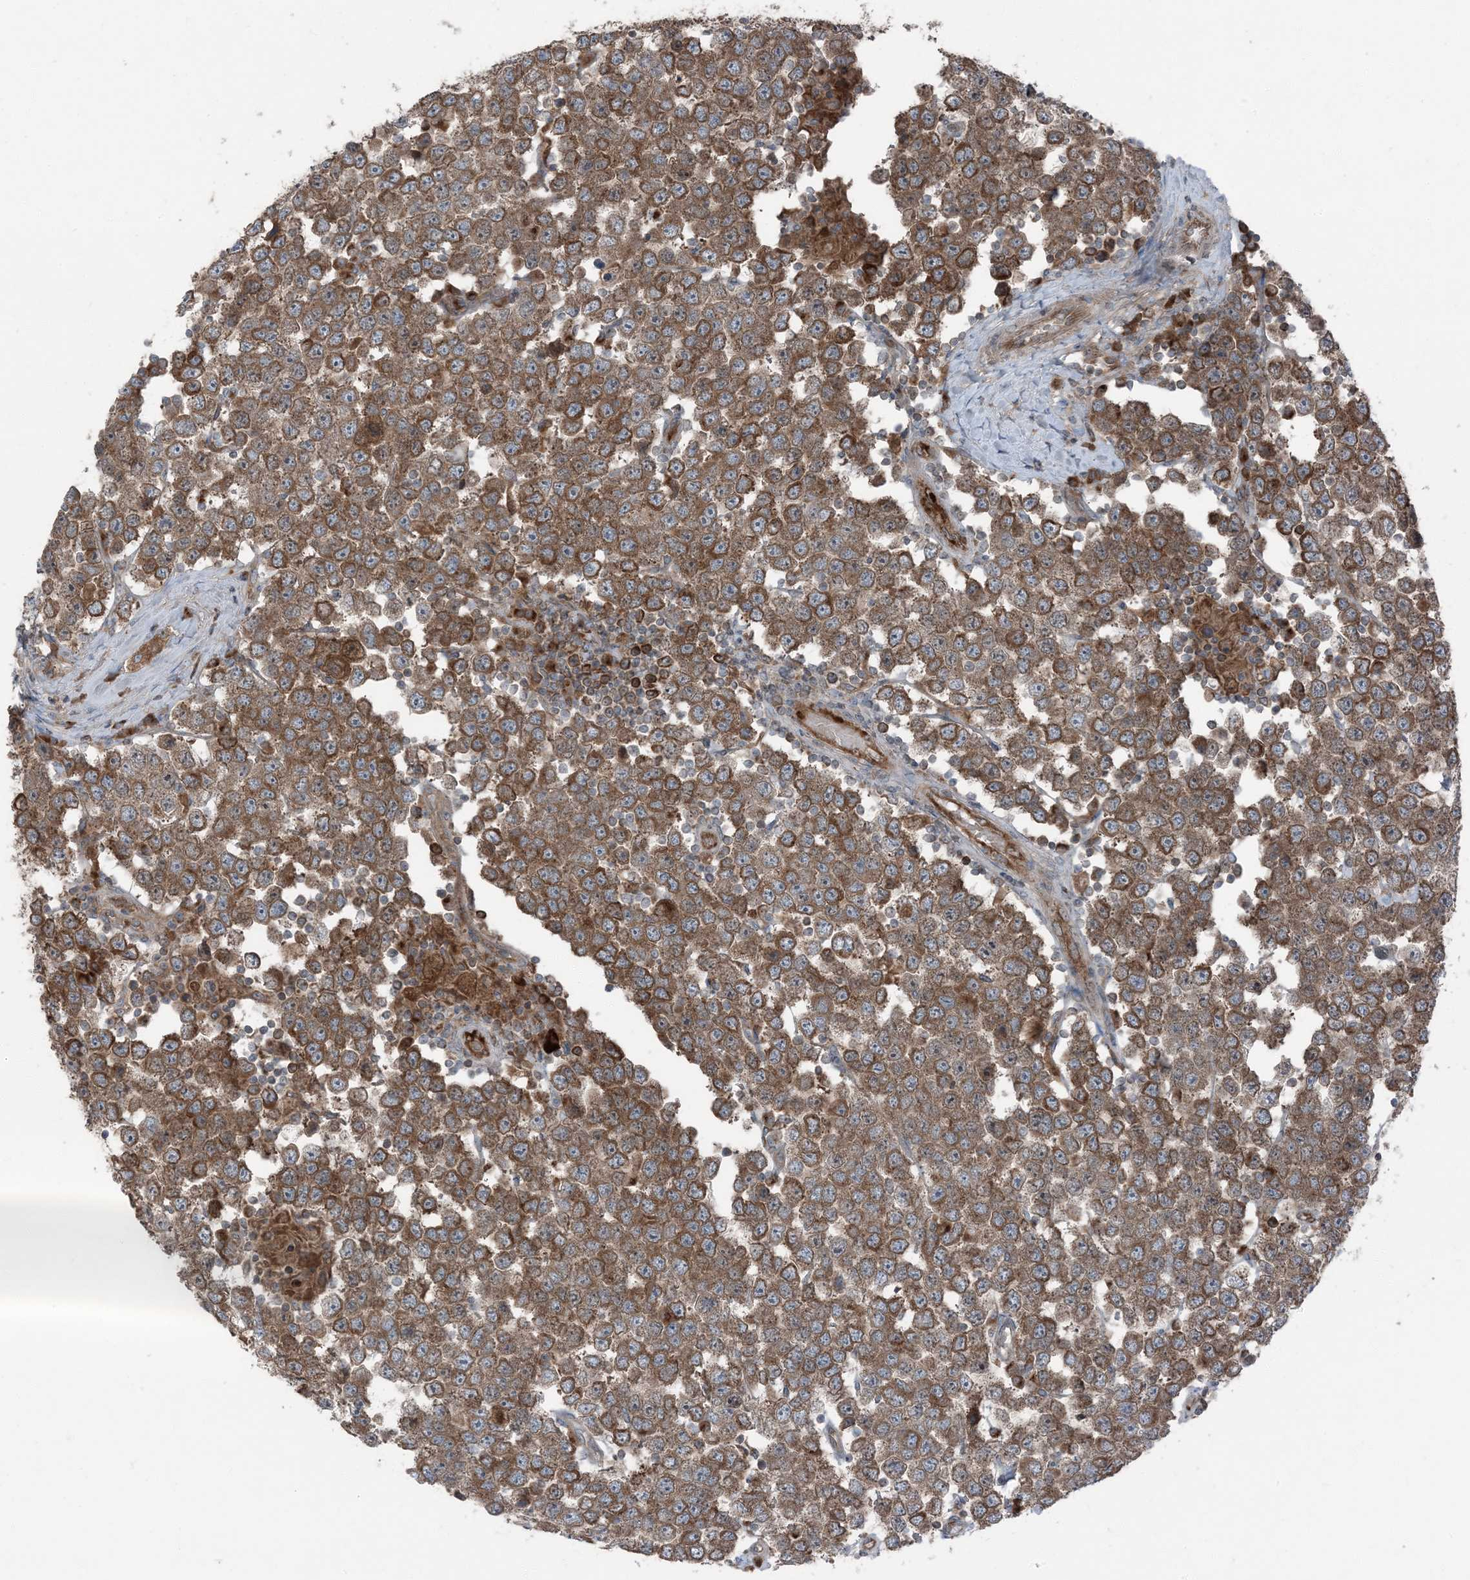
{"staining": {"intensity": "strong", "quantity": ">75%", "location": "cytoplasmic/membranous"}, "tissue": "testis cancer", "cell_type": "Tumor cells", "image_type": "cancer", "snomed": [{"axis": "morphology", "description": "Seminoma, NOS"}, {"axis": "topography", "description": "Testis"}], "caption": "Protein expression analysis of testis seminoma exhibits strong cytoplasmic/membranous expression in about >75% of tumor cells. (Brightfield microscopy of DAB IHC at high magnification).", "gene": "RAB3GAP1", "patient": {"sex": "male", "age": 28}}